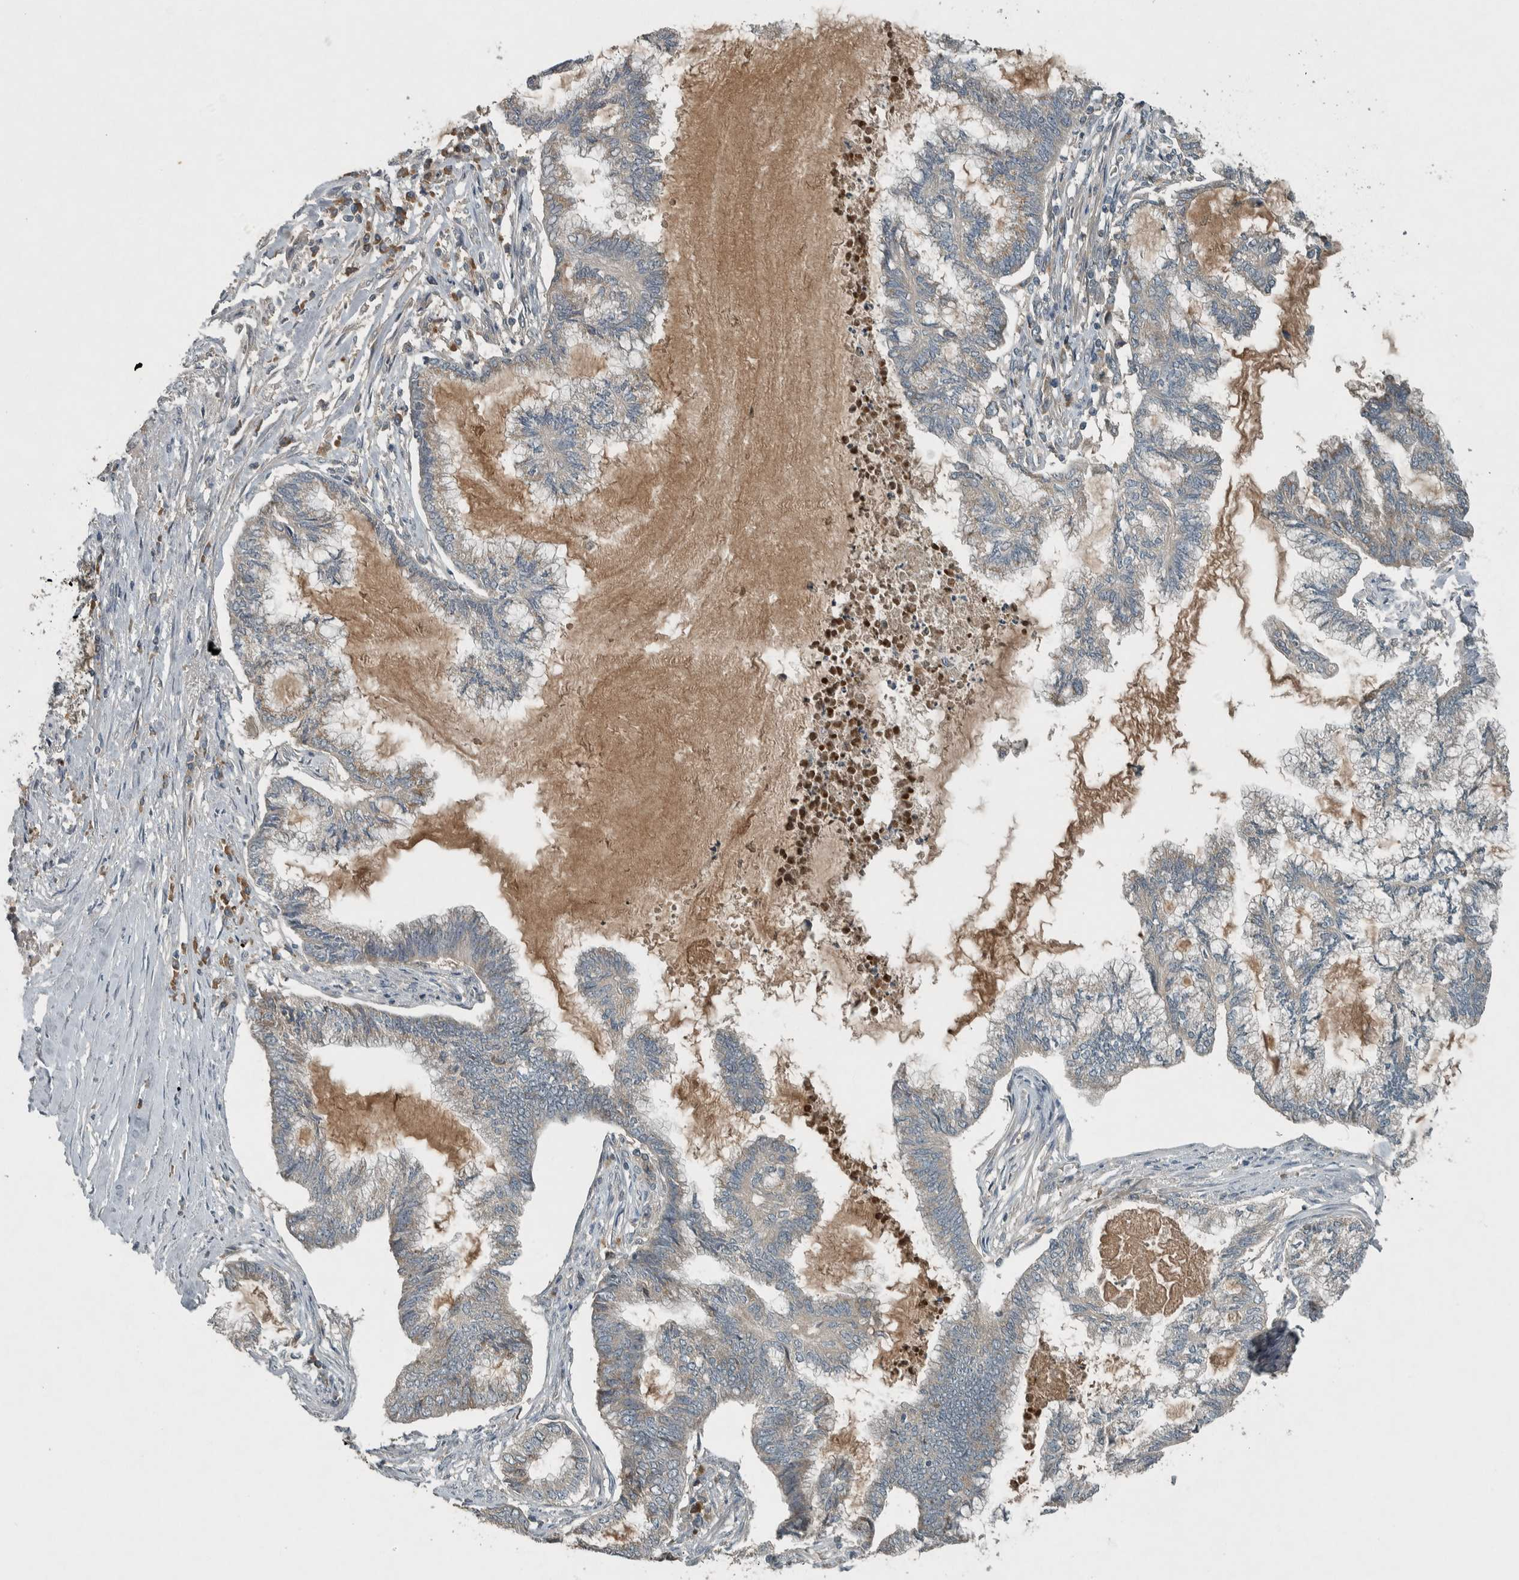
{"staining": {"intensity": "weak", "quantity": "<25%", "location": "cytoplasmic/membranous"}, "tissue": "endometrial cancer", "cell_type": "Tumor cells", "image_type": "cancer", "snomed": [{"axis": "morphology", "description": "Adenocarcinoma, NOS"}, {"axis": "topography", "description": "Endometrium"}], "caption": "IHC micrograph of endometrial adenocarcinoma stained for a protein (brown), which exhibits no positivity in tumor cells.", "gene": "CLCN2", "patient": {"sex": "female", "age": 86}}